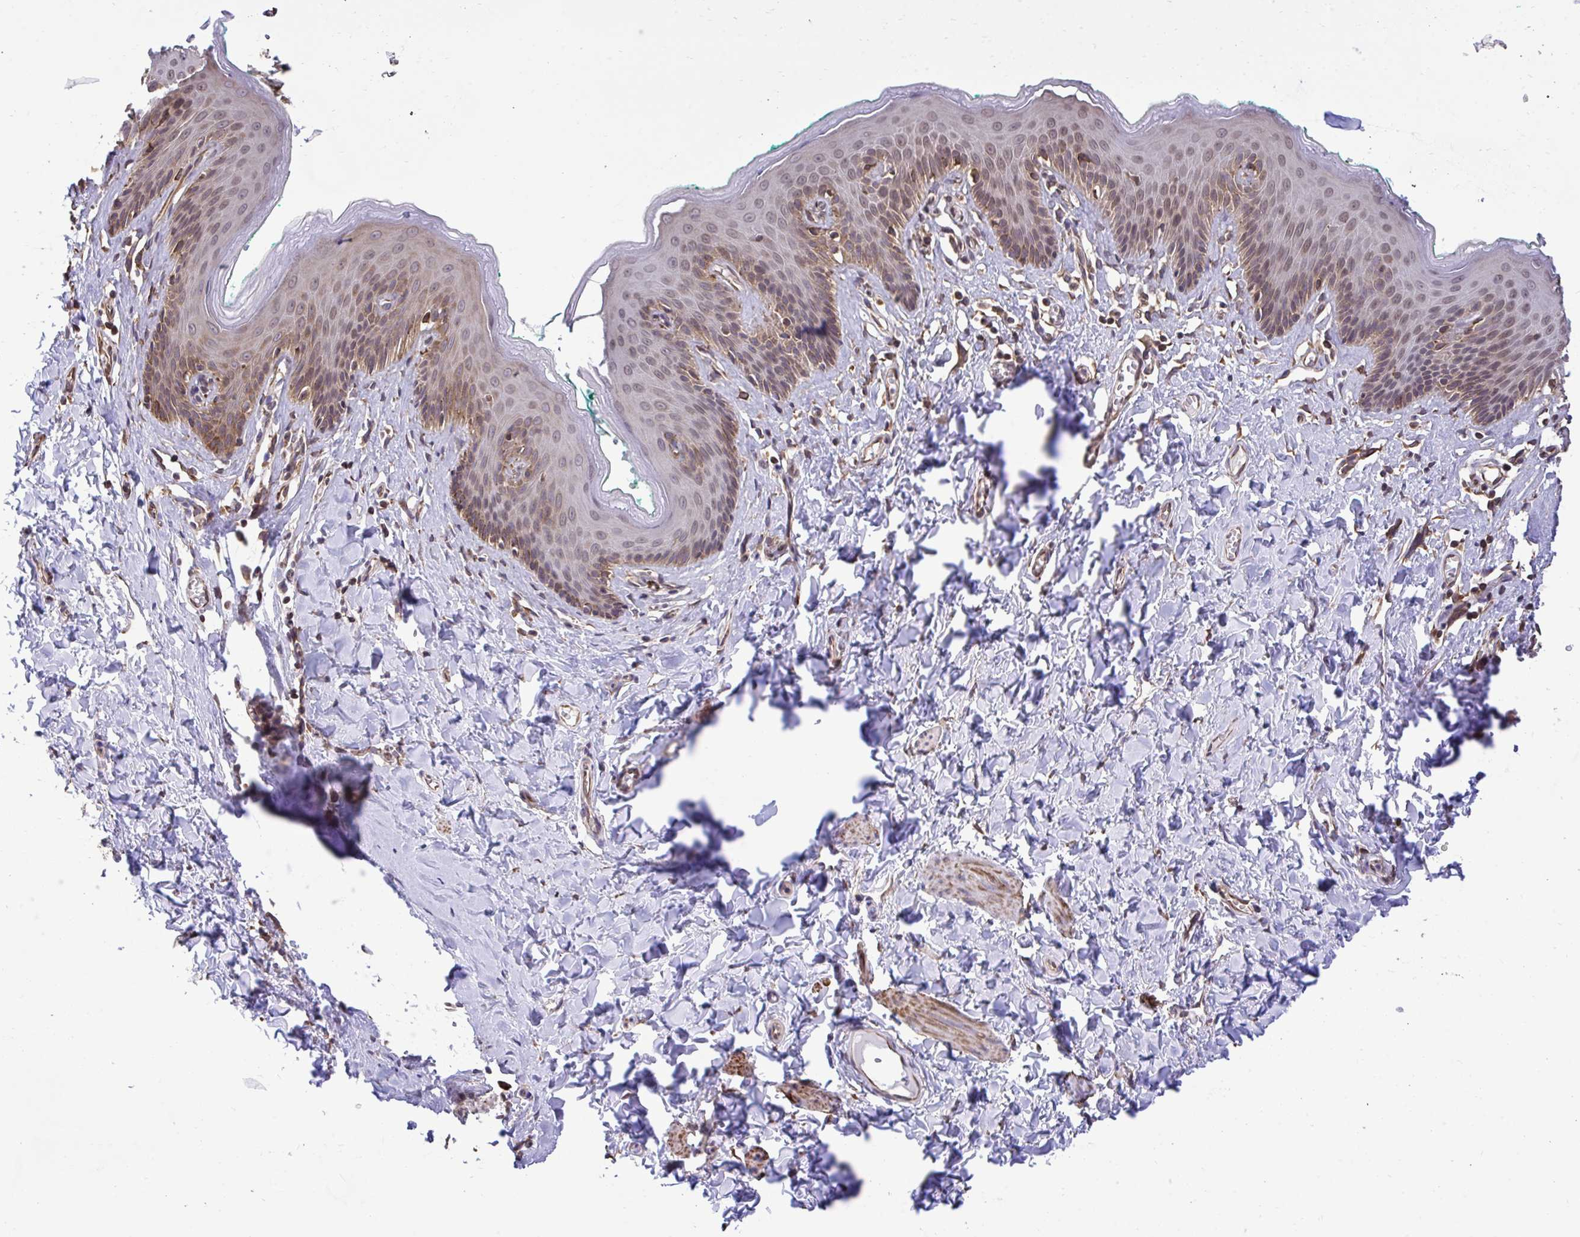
{"staining": {"intensity": "moderate", "quantity": "25%-75%", "location": "cytoplasmic/membranous,nuclear"}, "tissue": "skin", "cell_type": "Epidermal cells", "image_type": "normal", "snomed": [{"axis": "morphology", "description": "Normal tissue, NOS"}, {"axis": "topography", "description": "Vulva"}, {"axis": "topography", "description": "Peripheral nerve tissue"}], "caption": "Brown immunohistochemical staining in unremarkable human skin shows moderate cytoplasmic/membranous,nuclear staining in approximately 25%-75% of epidermal cells.", "gene": "RPS15", "patient": {"sex": "female", "age": 66}}